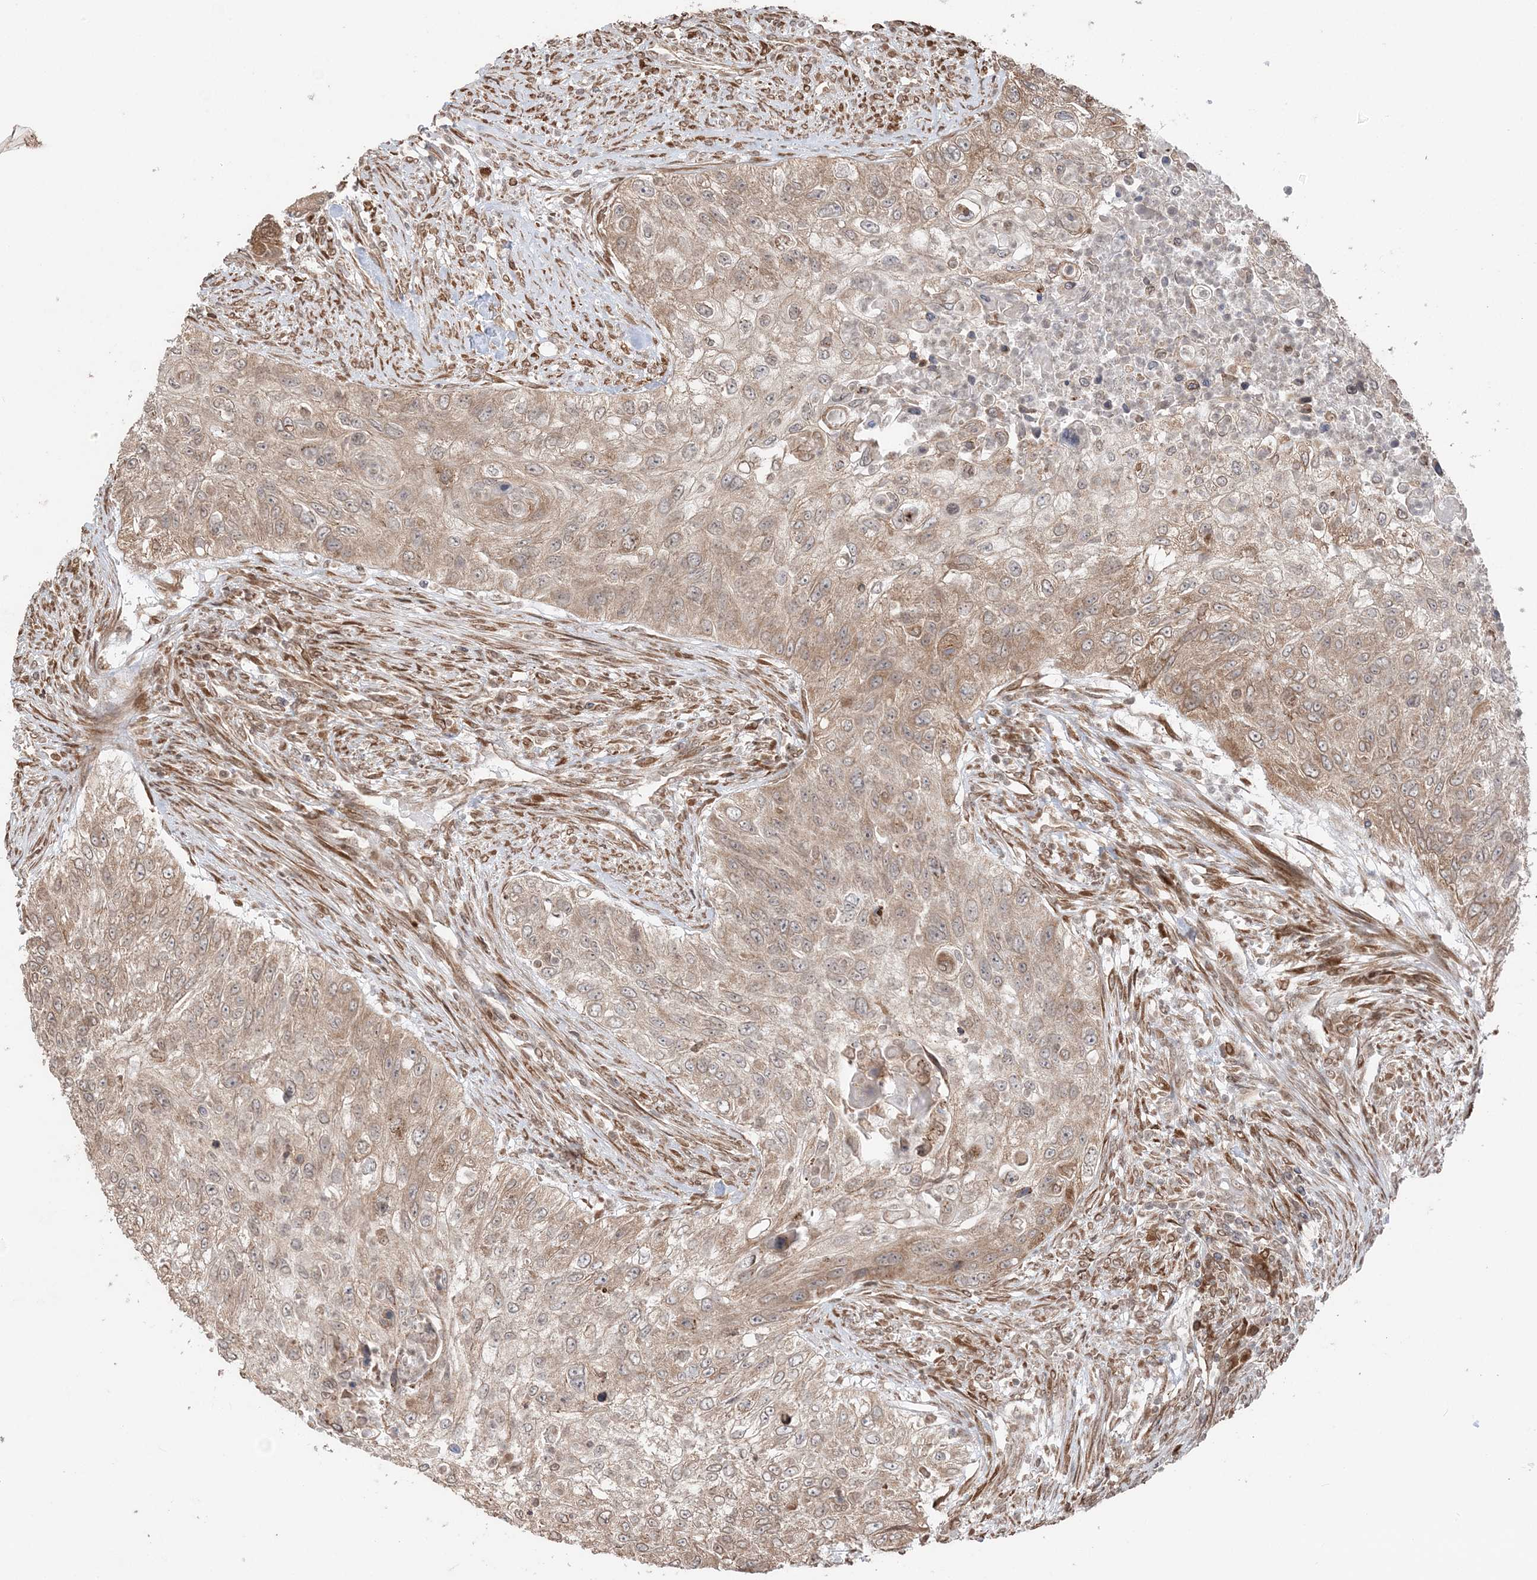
{"staining": {"intensity": "weak", "quantity": ">75%", "location": "cytoplasmic/membranous"}, "tissue": "urothelial cancer", "cell_type": "Tumor cells", "image_type": "cancer", "snomed": [{"axis": "morphology", "description": "Urothelial carcinoma, High grade"}, {"axis": "topography", "description": "Urinary bladder"}], "caption": "A brown stain highlights weak cytoplasmic/membranous staining of a protein in human urothelial cancer tumor cells. Nuclei are stained in blue.", "gene": "TMED10", "patient": {"sex": "female", "age": 60}}